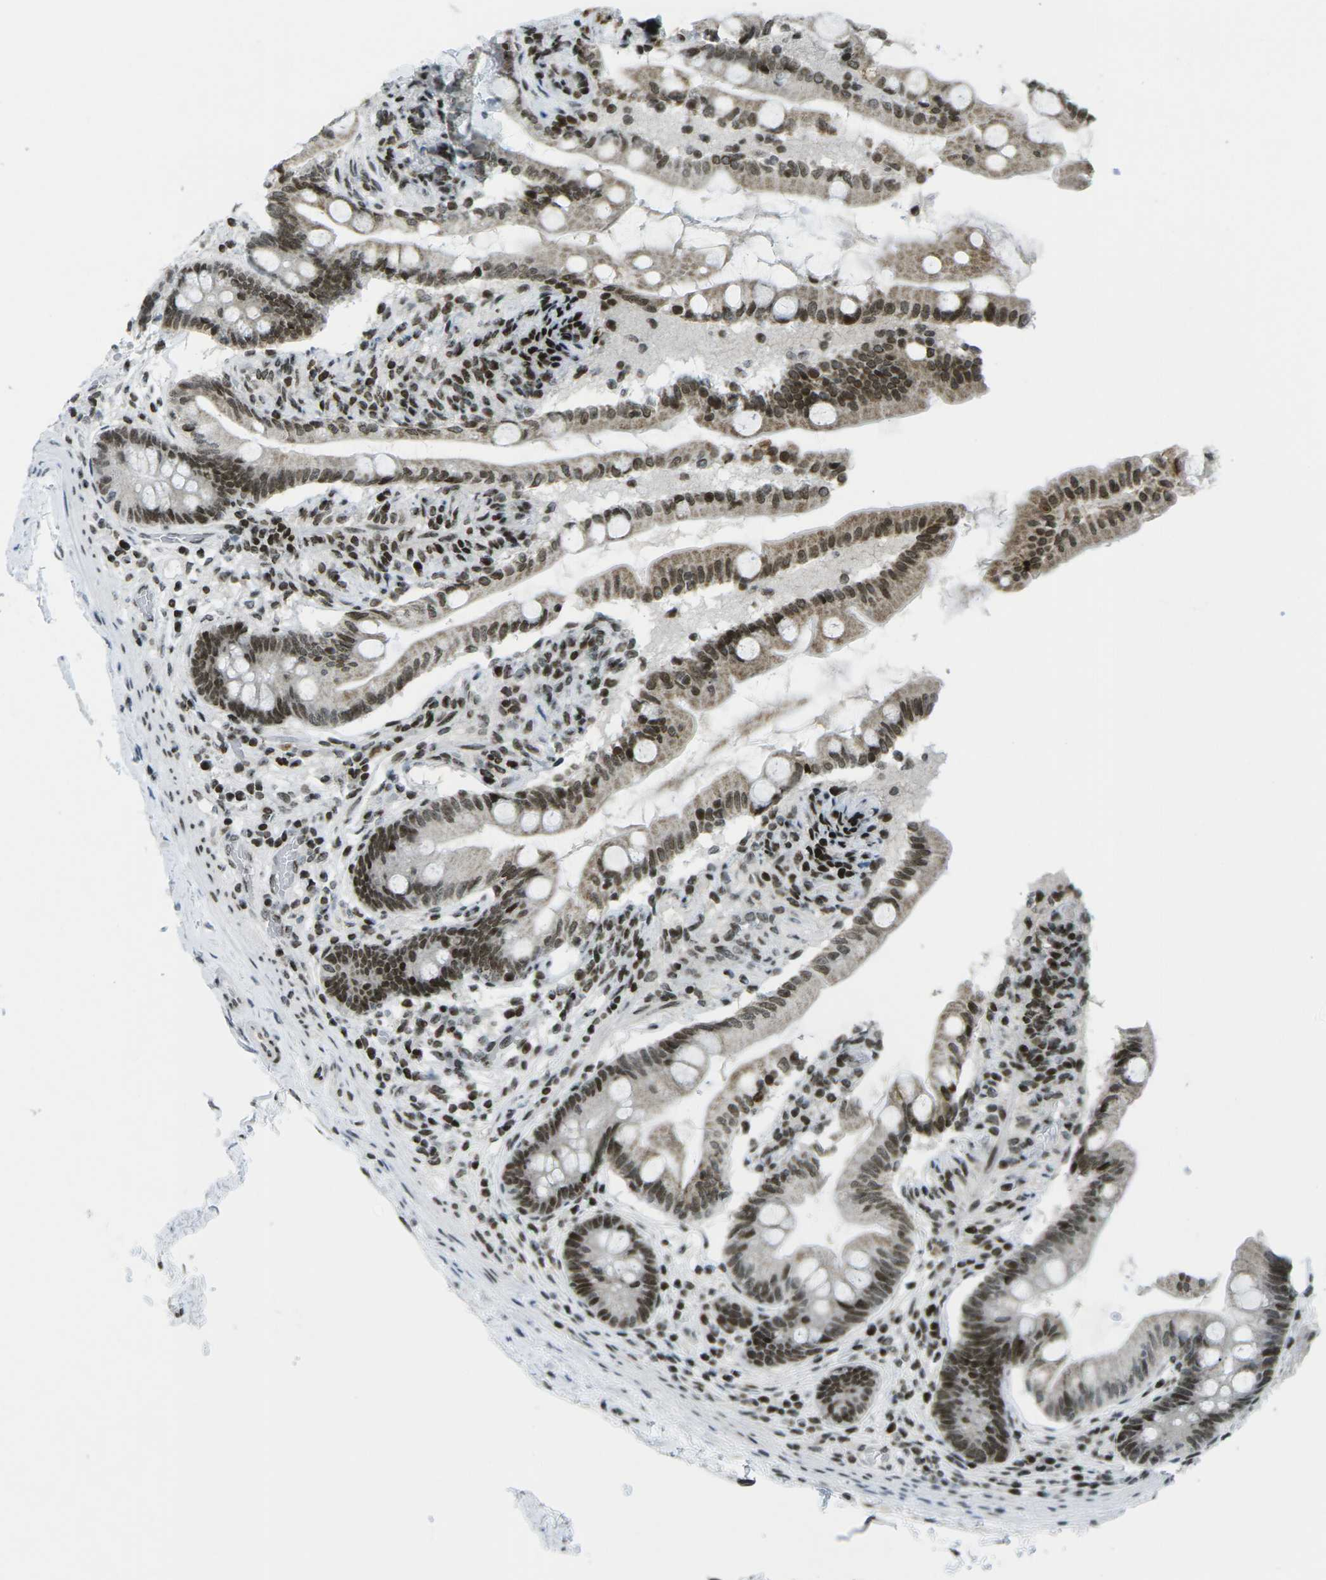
{"staining": {"intensity": "strong", "quantity": ">75%", "location": "cytoplasmic/membranous,nuclear"}, "tissue": "small intestine", "cell_type": "Glandular cells", "image_type": "normal", "snomed": [{"axis": "morphology", "description": "Normal tissue, NOS"}, {"axis": "topography", "description": "Small intestine"}], "caption": "Protein expression analysis of normal human small intestine reveals strong cytoplasmic/membranous,nuclear positivity in about >75% of glandular cells.", "gene": "EME1", "patient": {"sex": "female", "age": 56}}